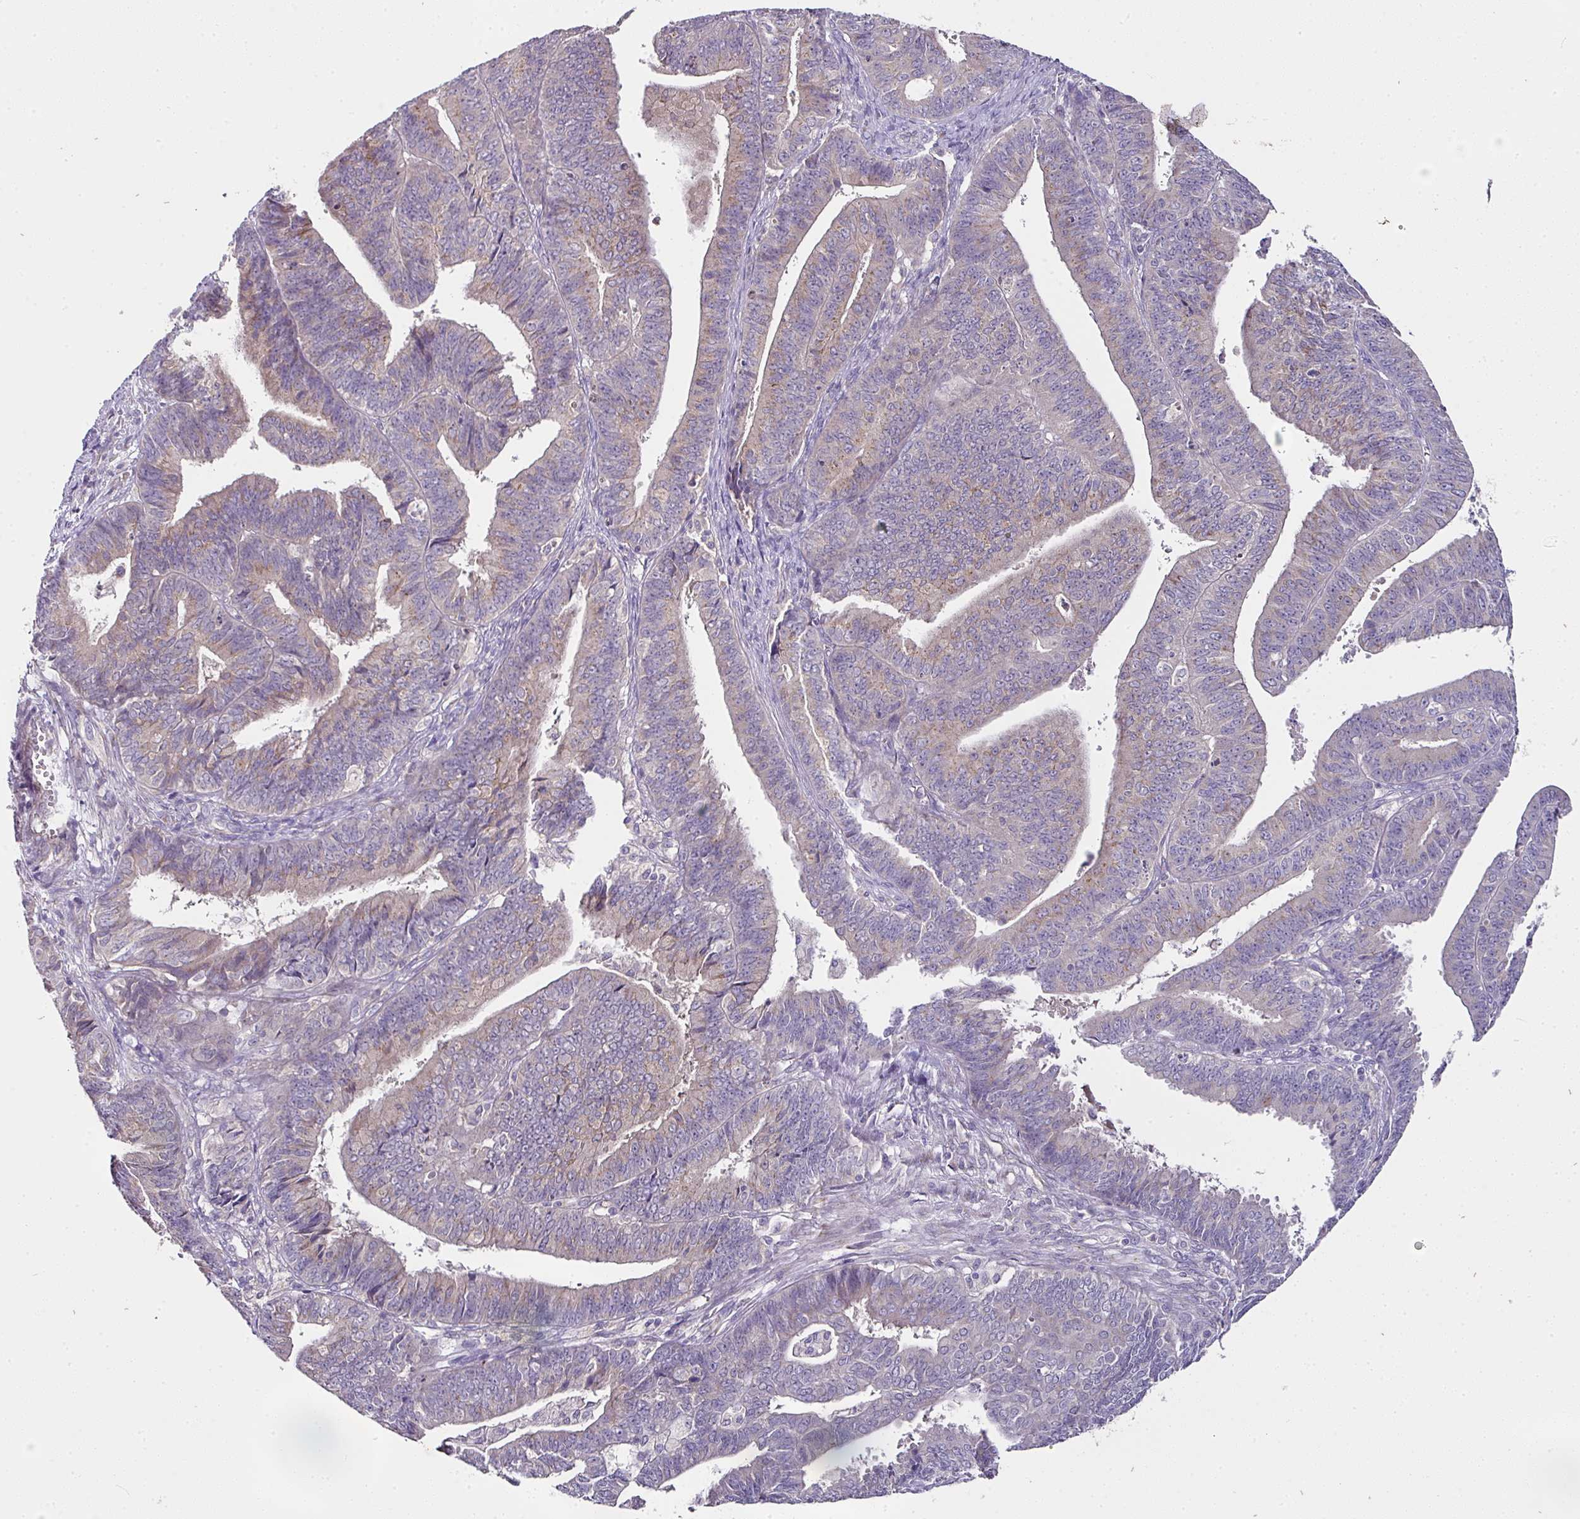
{"staining": {"intensity": "weak", "quantity": "<25%", "location": "cytoplasmic/membranous"}, "tissue": "endometrial cancer", "cell_type": "Tumor cells", "image_type": "cancer", "snomed": [{"axis": "morphology", "description": "Adenocarcinoma, NOS"}, {"axis": "topography", "description": "Endometrium"}], "caption": "Immunohistochemistry photomicrograph of neoplastic tissue: endometrial cancer (adenocarcinoma) stained with DAB displays no significant protein staining in tumor cells. Brightfield microscopy of immunohistochemistry (IHC) stained with DAB (brown) and hematoxylin (blue), captured at high magnification.", "gene": "SKIC2", "patient": {"sex": "female", "age": 73}}